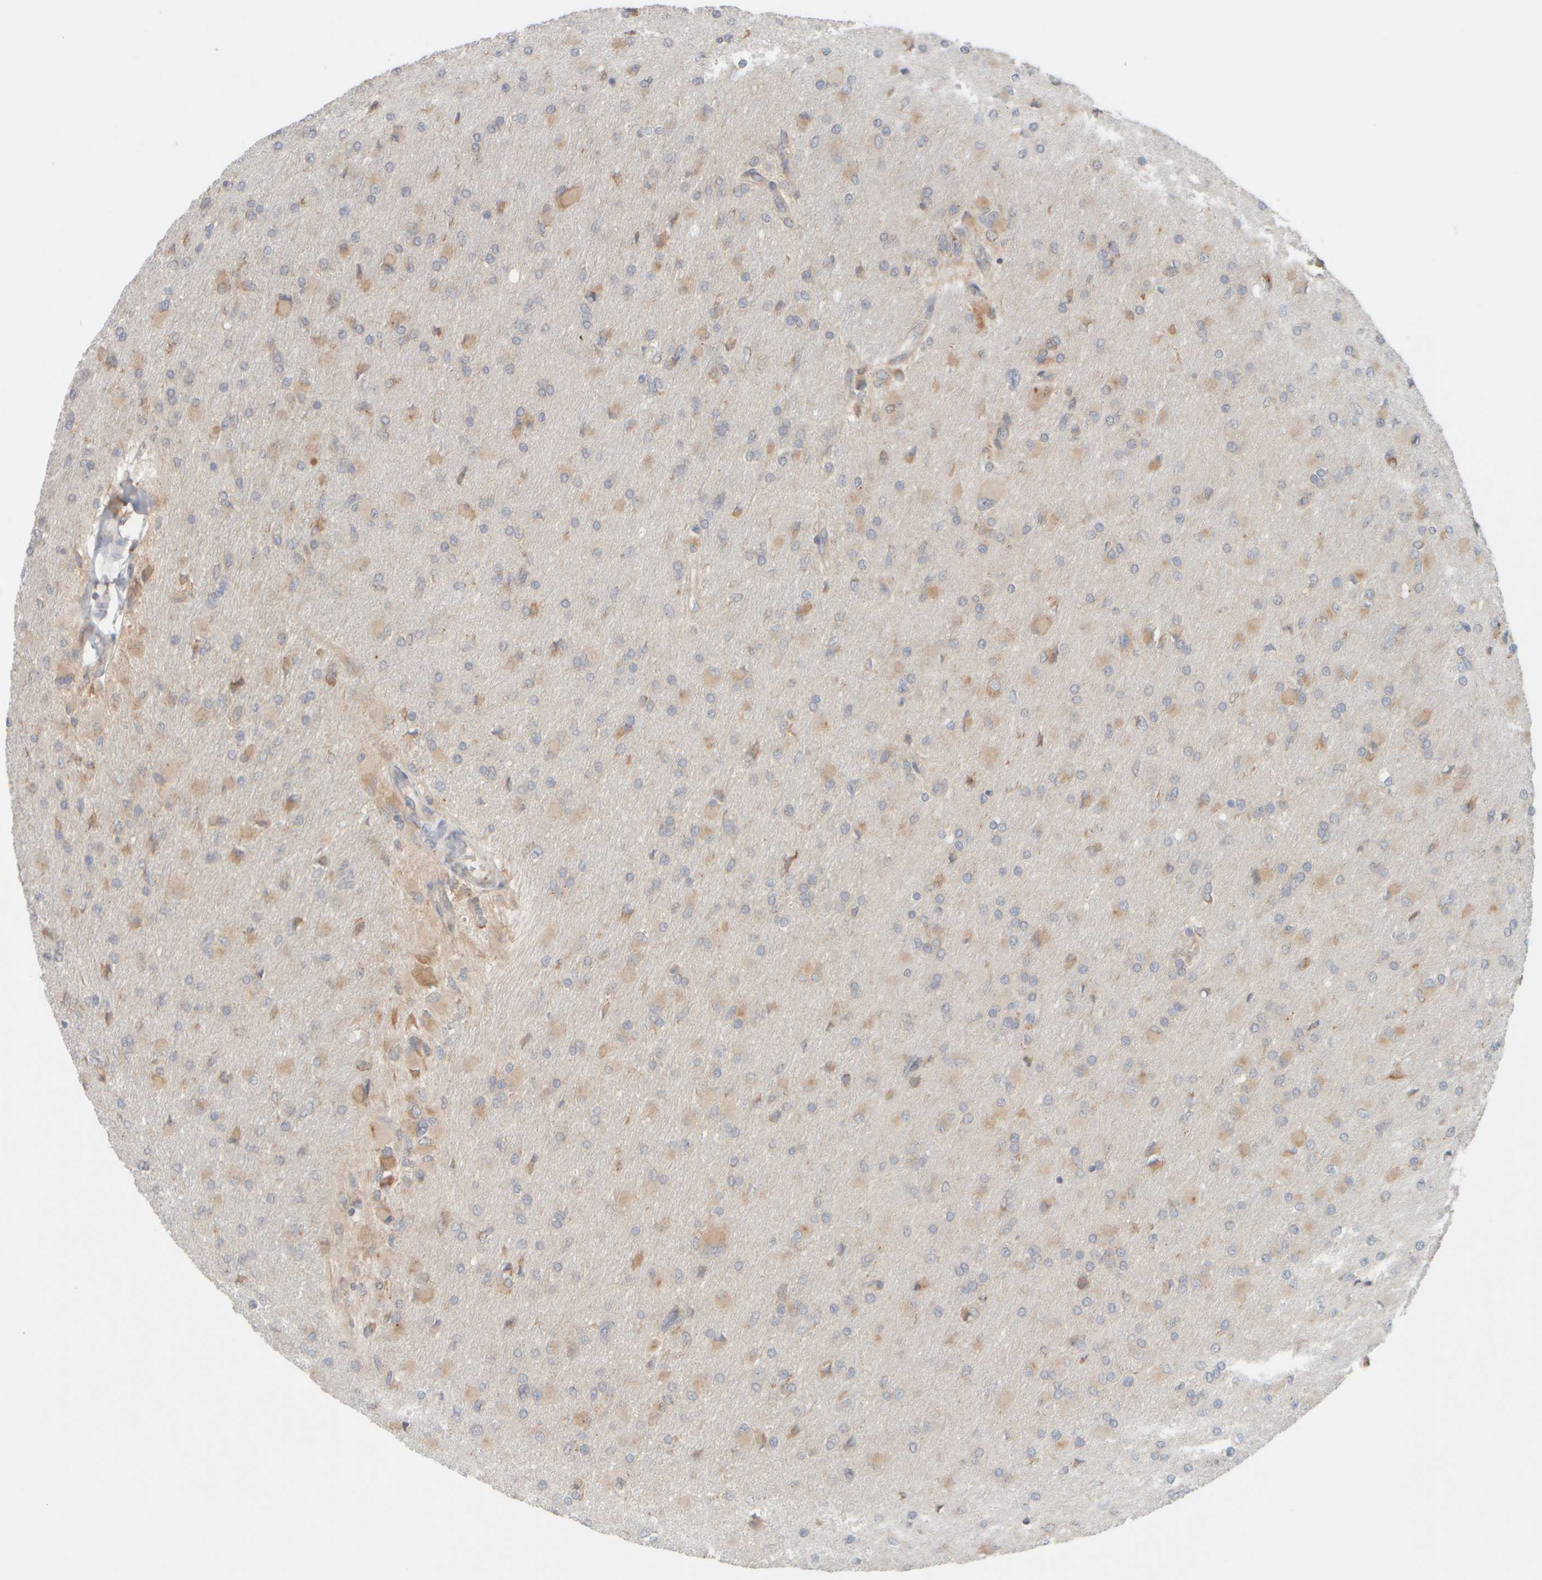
{"staining": {"intensity": "weak", "quantity": "<25%", "location": "cytoplasmic/membranous"}, "tissue": "glioma", "cell_type": "Tumor cells", "image_type": "cancer", "snomed": [{"axis": "morphology", "description": "Glioma, malignant, High grade"}, {"axis": "topography", "description": "Cerebral cortex"}], "caption": "Tumor cells are negative for brown protein staining in malignant glioma (high-grade).", "gene": "EIF2B3", "patient": {"sex": "female", "age": 36}}